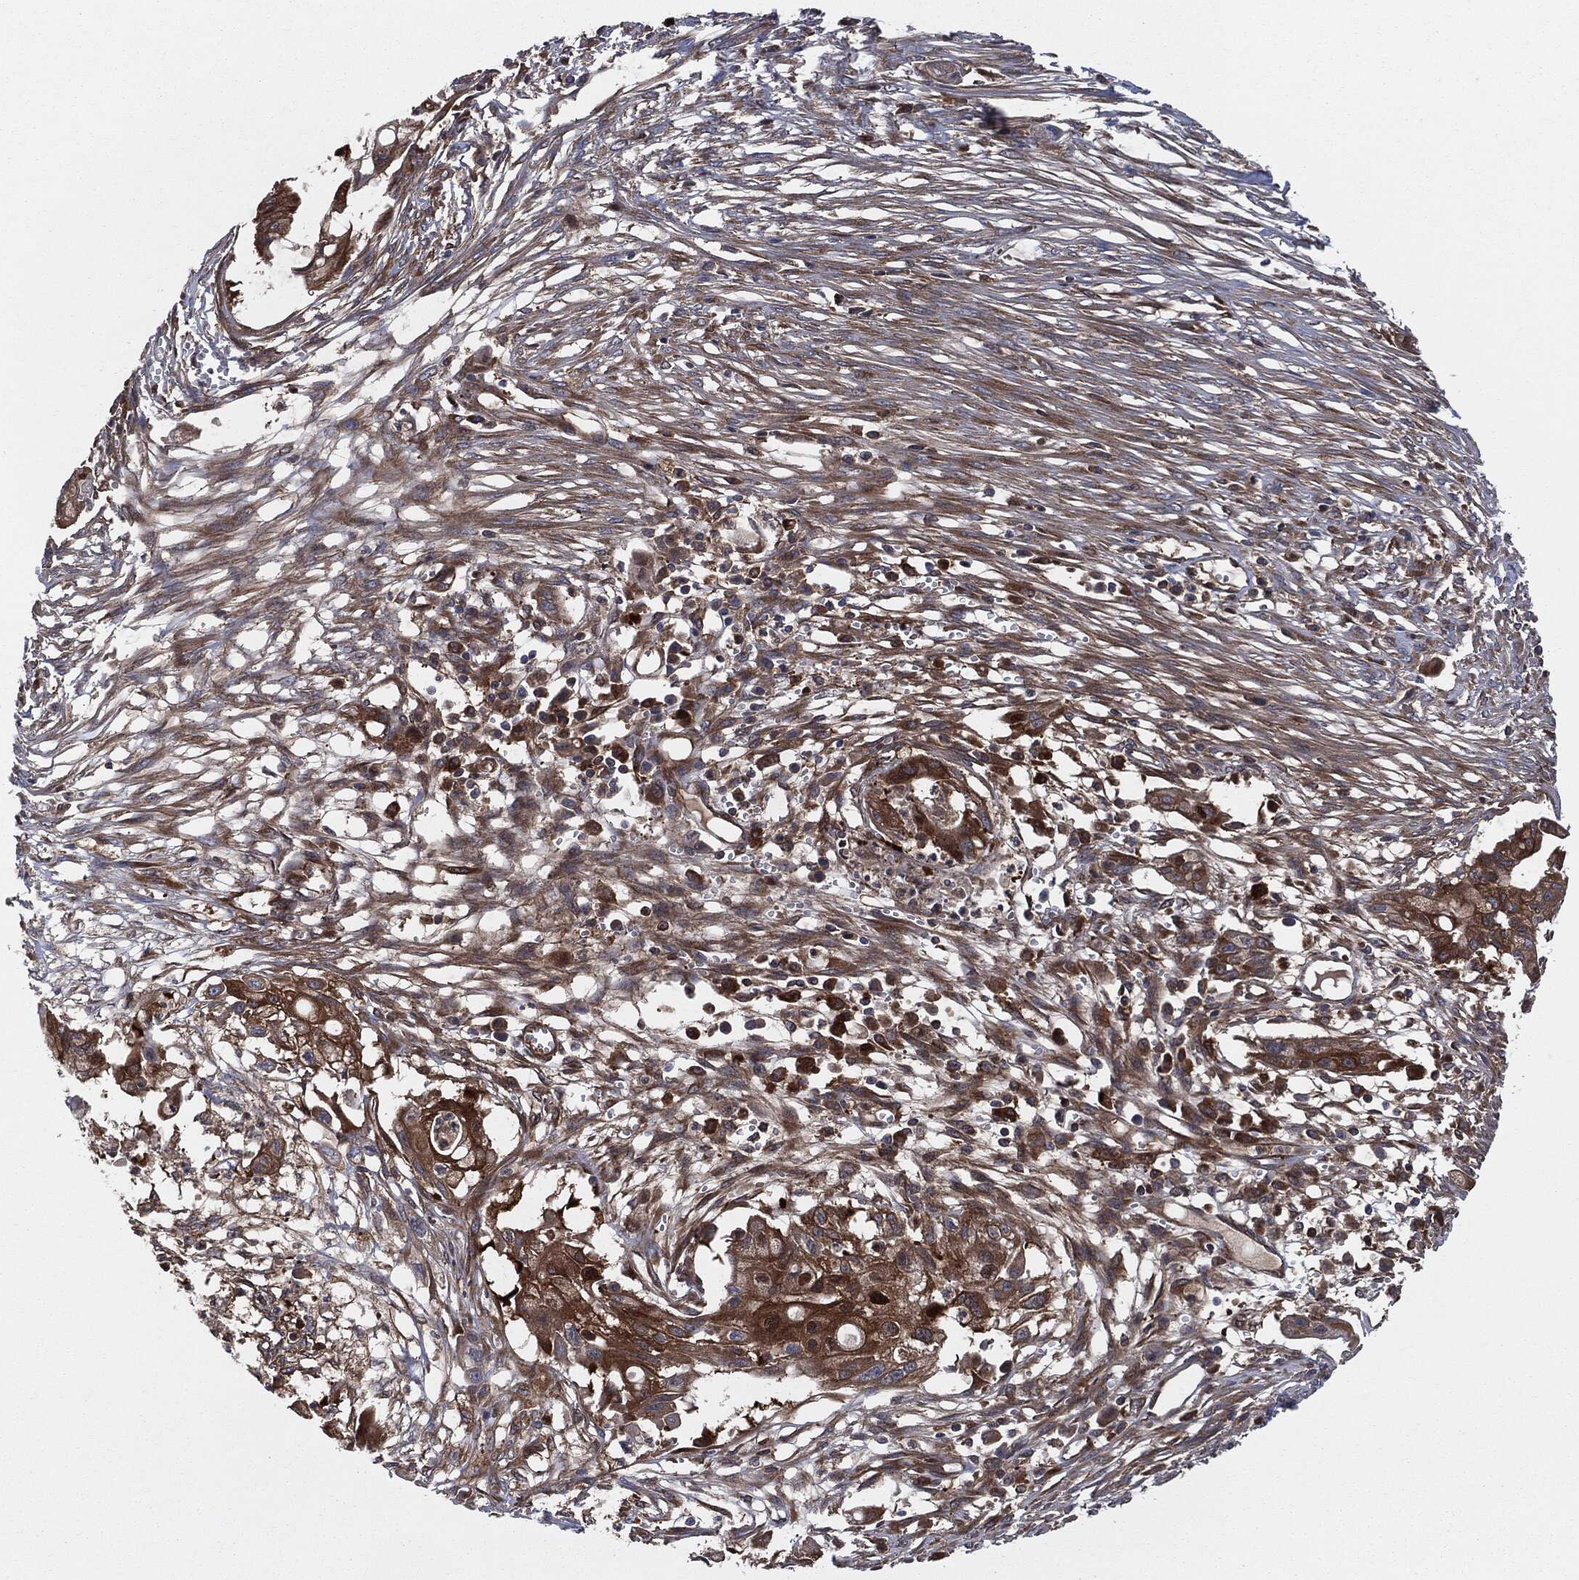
{"staining": {"intensity": "strong", "quantity": ">75%", "location": "cytoplasmic/membranous"}, "tissue": "pancreatic cancer", "cell_type": "Tumor cells", "image_type": "cancer", "snomed": [{"axis": "morphology", "description": "Normal tissue, NOS"}, {"axis": "morphology", "description": "Adenocarcinoma, NOS"}, {"axis": "topography", "description": "Pancreas"}], "caption": "Human pancreatic cancer (adenocarcinoma) stained with a brown dye shows strong cytoplasmic/membranous positive staining in approximately >75% of tumor cells.", "gene": "XPNPEP1", "patient": {"sex": "female", "age": 58}}